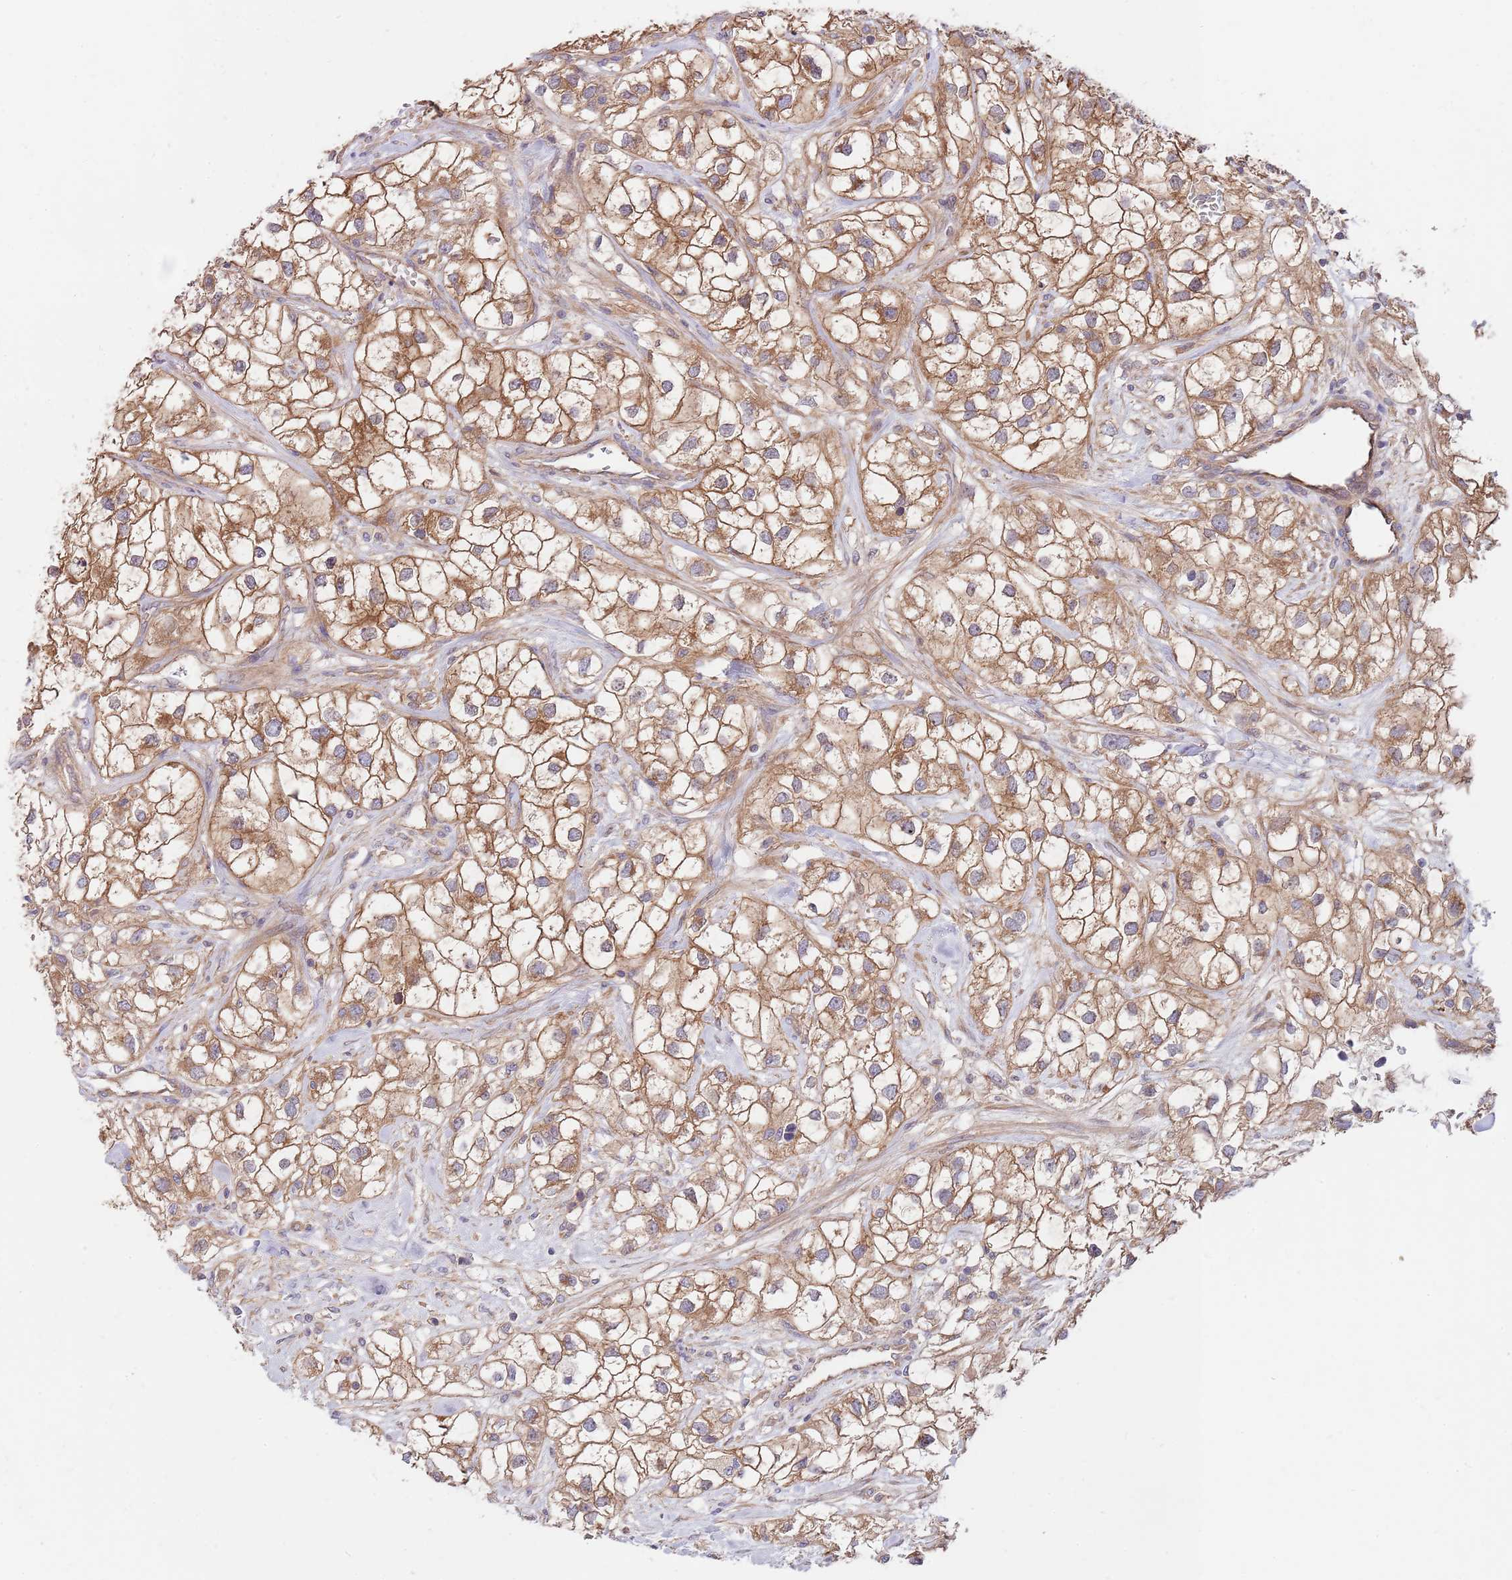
{"staining": {"intensity": "moderate", "quantity": ">75%", "location": "cytoplasmic/membranous"}, "tissue": "renal cancer", "cell_type": "Tumor cells", "image_type": "cancer", "snomed": [{"axis": "morphology", "description": "Adenocarcinoma, NOS"}, {"axis": "topography", "description": "Kidney"}], "caption": "Immunohistochemical staining of human renal cancer shows medium levels of moderate cytoplasmic/membranous staining in approximately >75% of tumor cells.", "gene": "EIF3F", "patient": {"sex": "male", "age": 59}}